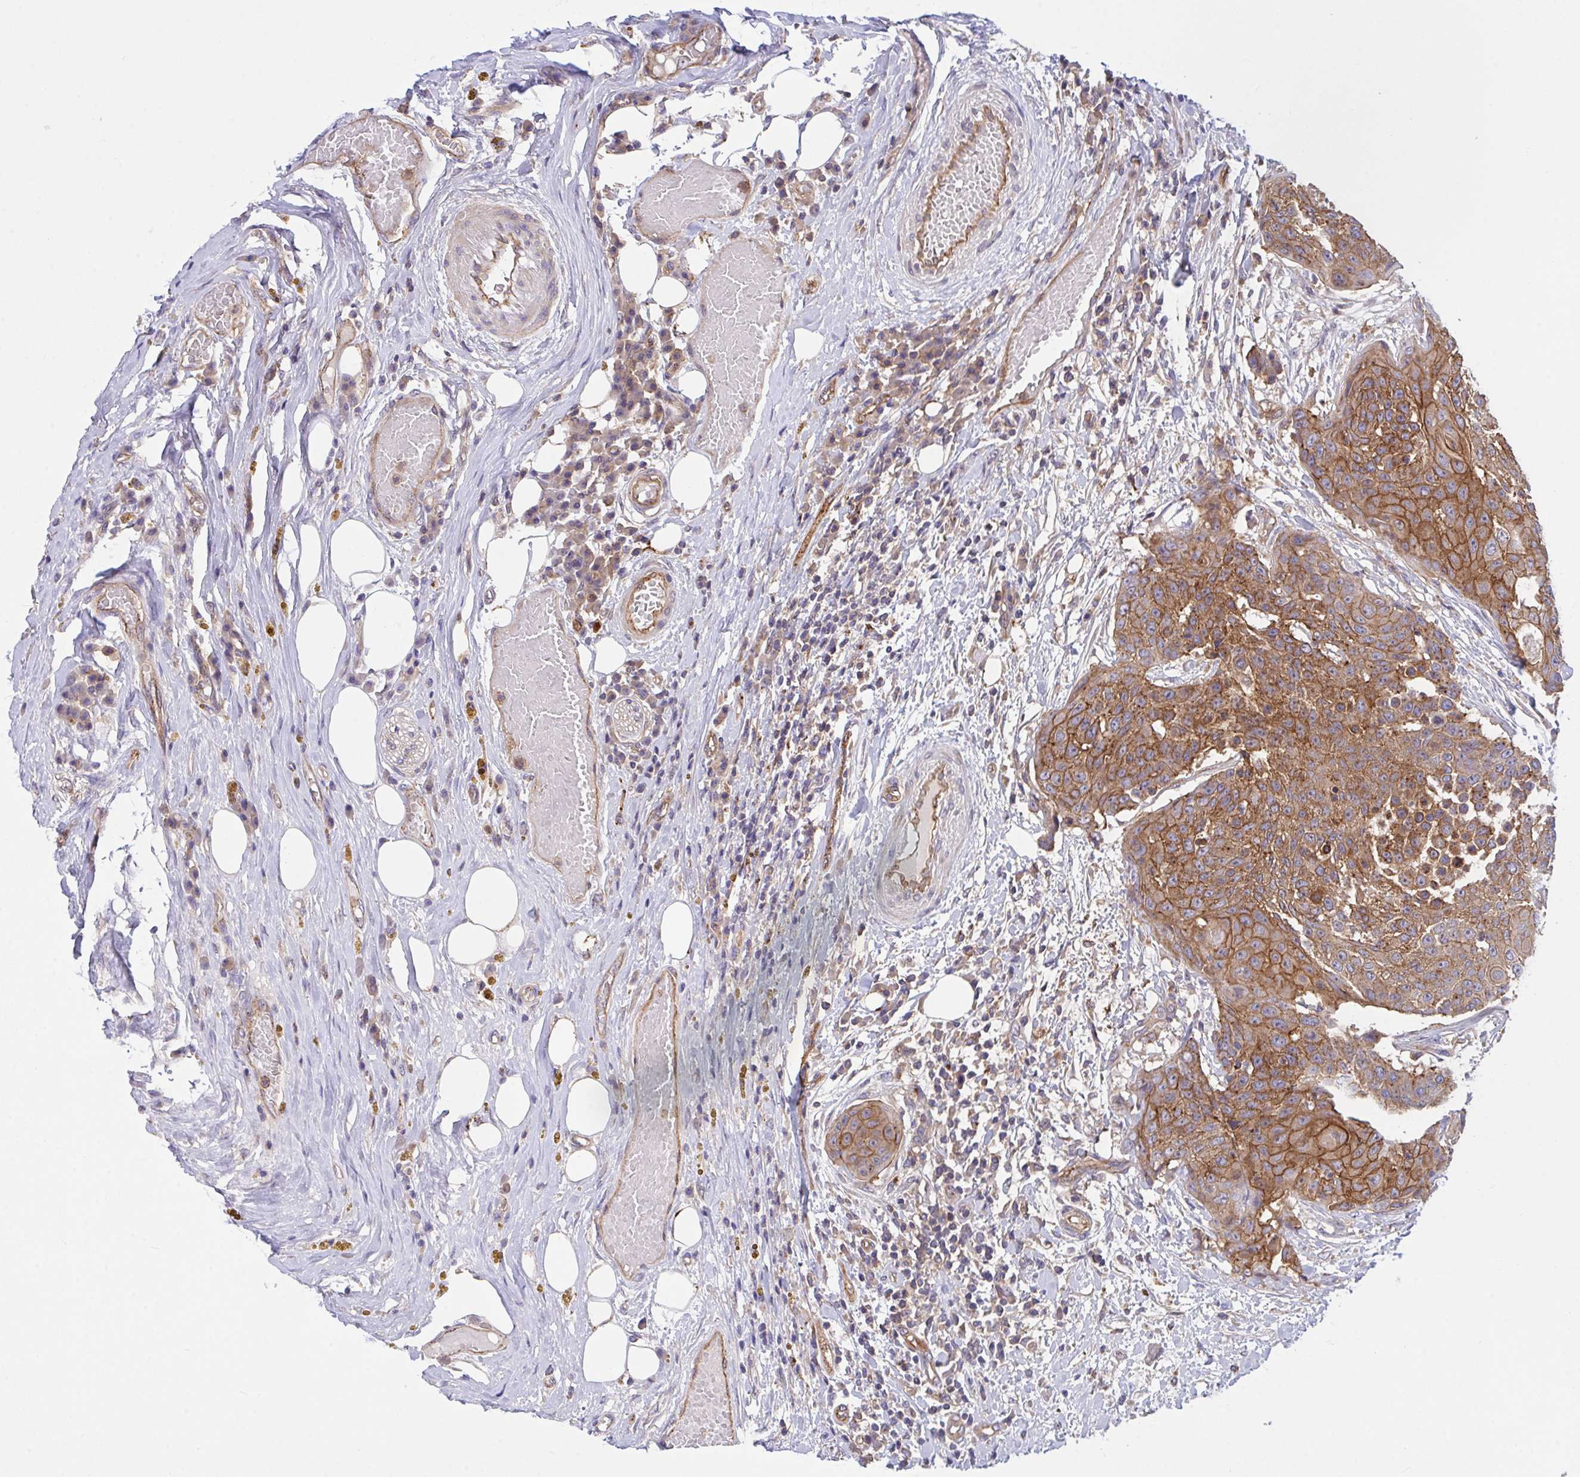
{"staining": {"intensity": "moderate", "quantity": ">75%", "location": "cytoplasmic/membranous"}, "tissue": "urothelial cancer", "cell_type": "Tumor cells", "image_type": "cancer", "snomed": [{"axis": "morphology", "description": "Urothelial carcinoma, High grade"}, {"axis": "topography", "description": "Urinary bladder"}], "caption": "The immunohistochemical stain highlights moderate cytoplasmic/membranous positivity in tumor cells of high-grade urothelial carcinoma tissue.", "gene": "C4orf36", "patient": {"sex": "female", "age": 63}}